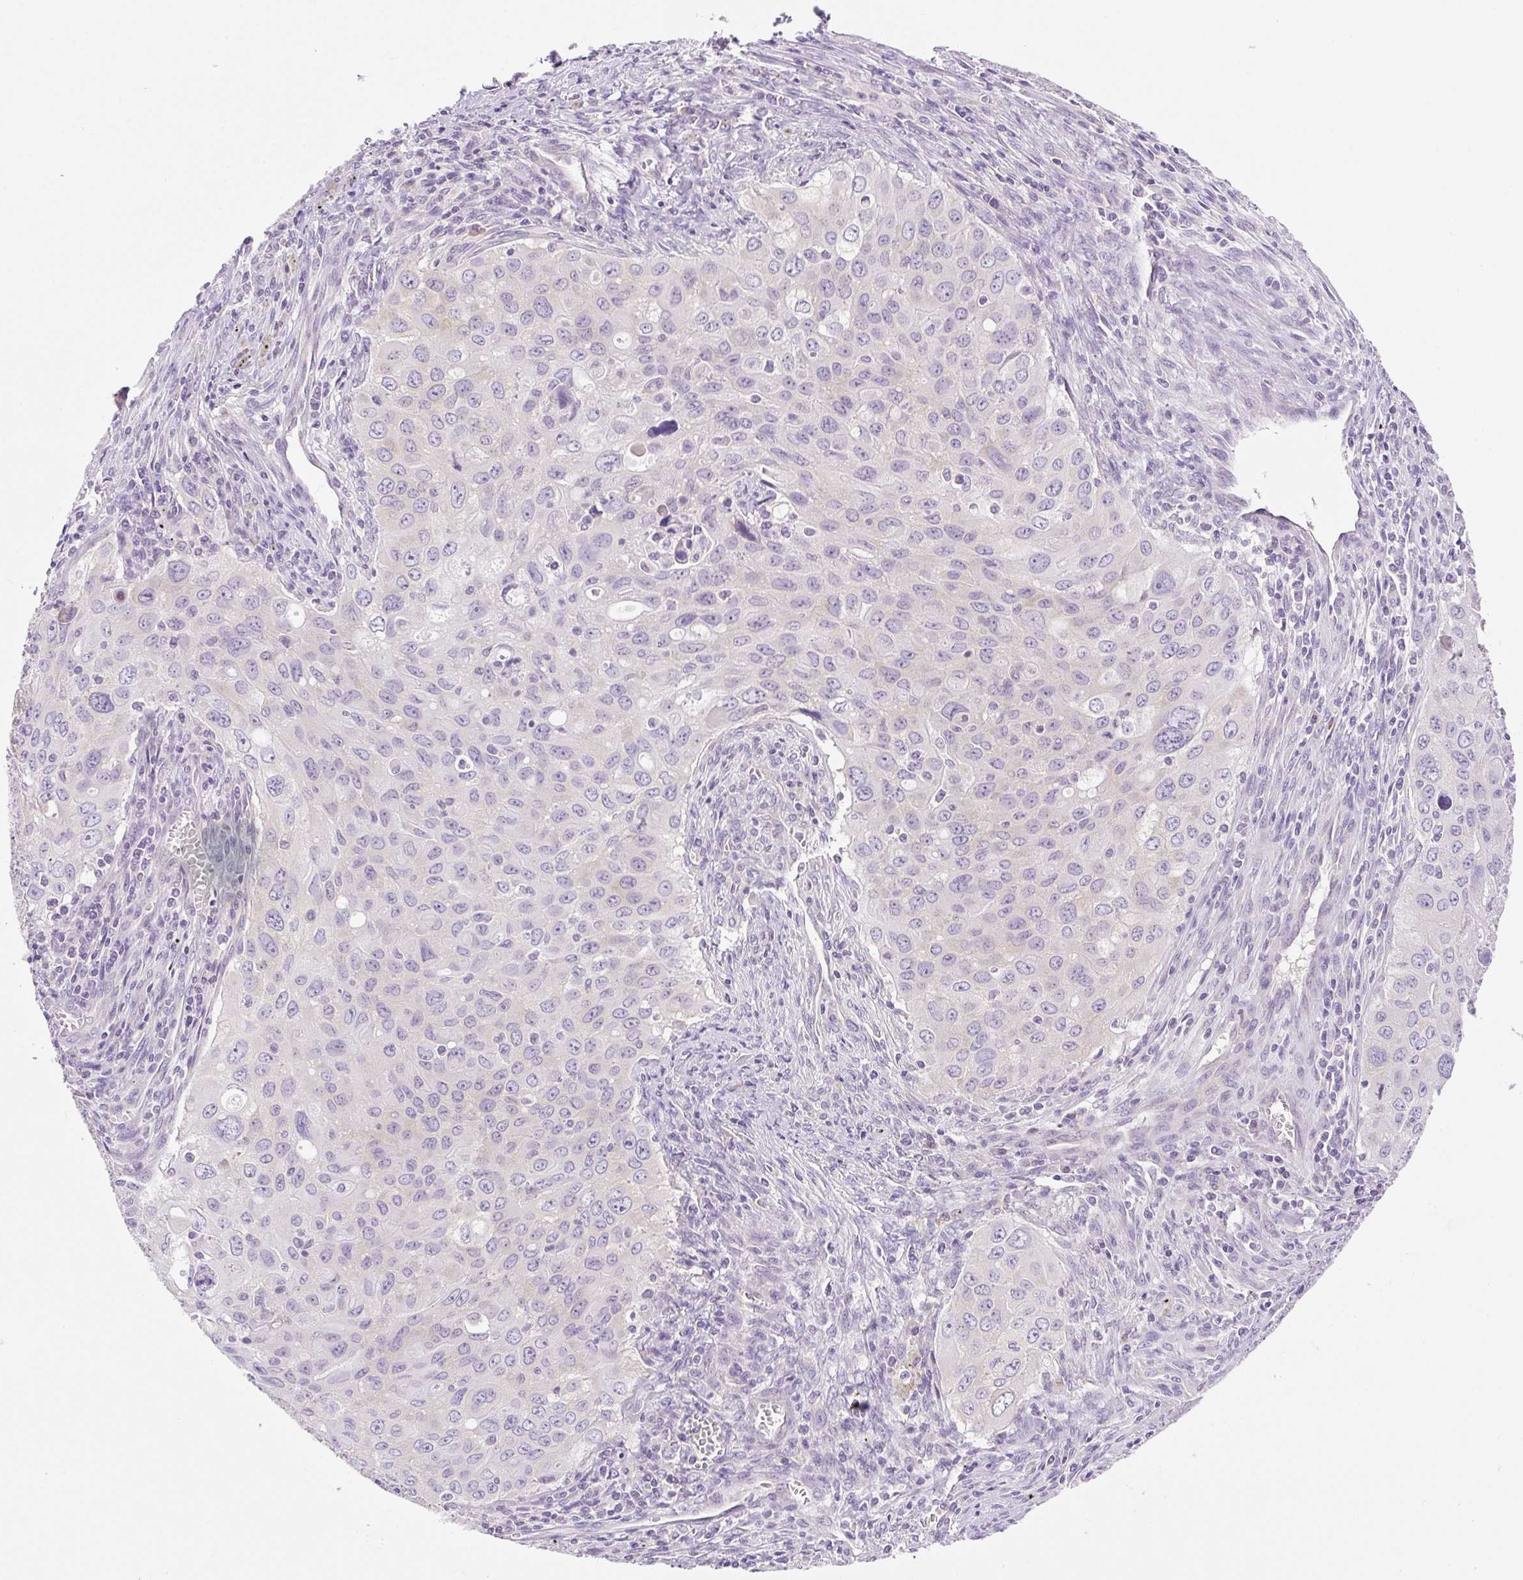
{"staining": {"intensity": "negative", "quantity": "none", "location": "none"}, "tissue": "lung cancer", "cell_type": "Tumor cells", "image_type": "cancer", "snomed": [{"axis": "morphology", "description": "Adenocarcinoma, NOS"}, {"axis": "morphology", "description": "Adenocarcinoma, metastatic, NOS"}, {"axis": "topography", "description": "Lymph node"}, {"axis": "topography", "description": "Lung"}], "caption": "A photomicrograph of adenocarcinoma (lung) stained for a protein demonstrates no brown staining in tumor cells. (Brightfield microscopy of DAB (3,3'-diaminobenzidine) immunohistochemistry at high magnification).", "gene": "RPL18A", "patient": {"sex": "female", "age": 42}}